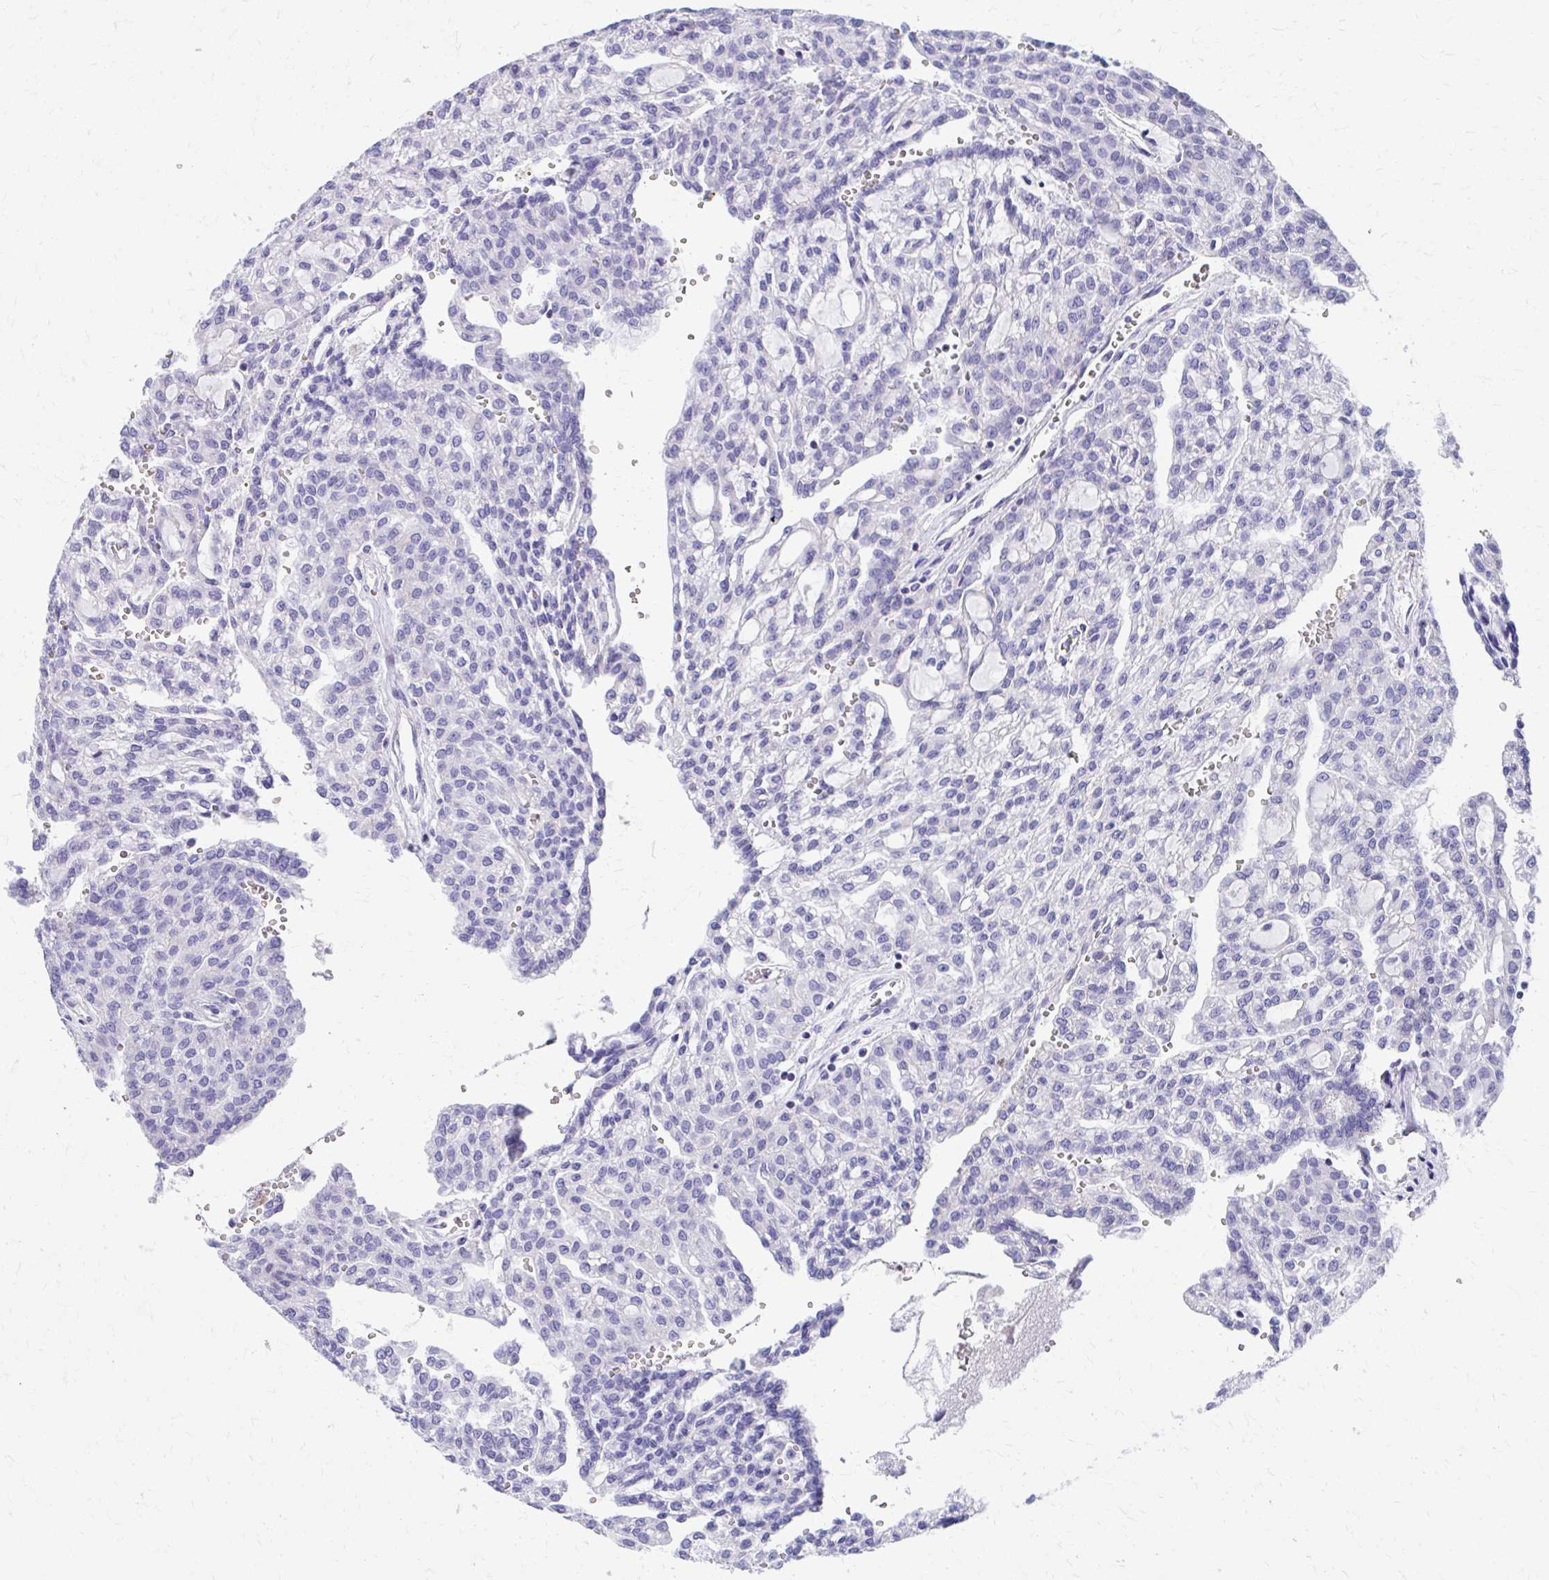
{"staining": {"intensity": "negative", "quantity": "none", "location": "none"}, "tissue": "renal cancer", "cell_type": "Tumor cells", "image_type": "cancer", "snomed": [{"axis": "morphology", "description": "Adenocarcinoma, NOS"}, {"axis": "topography", "description": "Kidney"}], "caption": "Immunohistochemistry photomicrograph of neoplastic tissue: human renal cancer stained with DAB displays no significant protein positivity in tumor cells.", "gene": "RUNX3", "patient": {"sex": "male", "age": 63}}